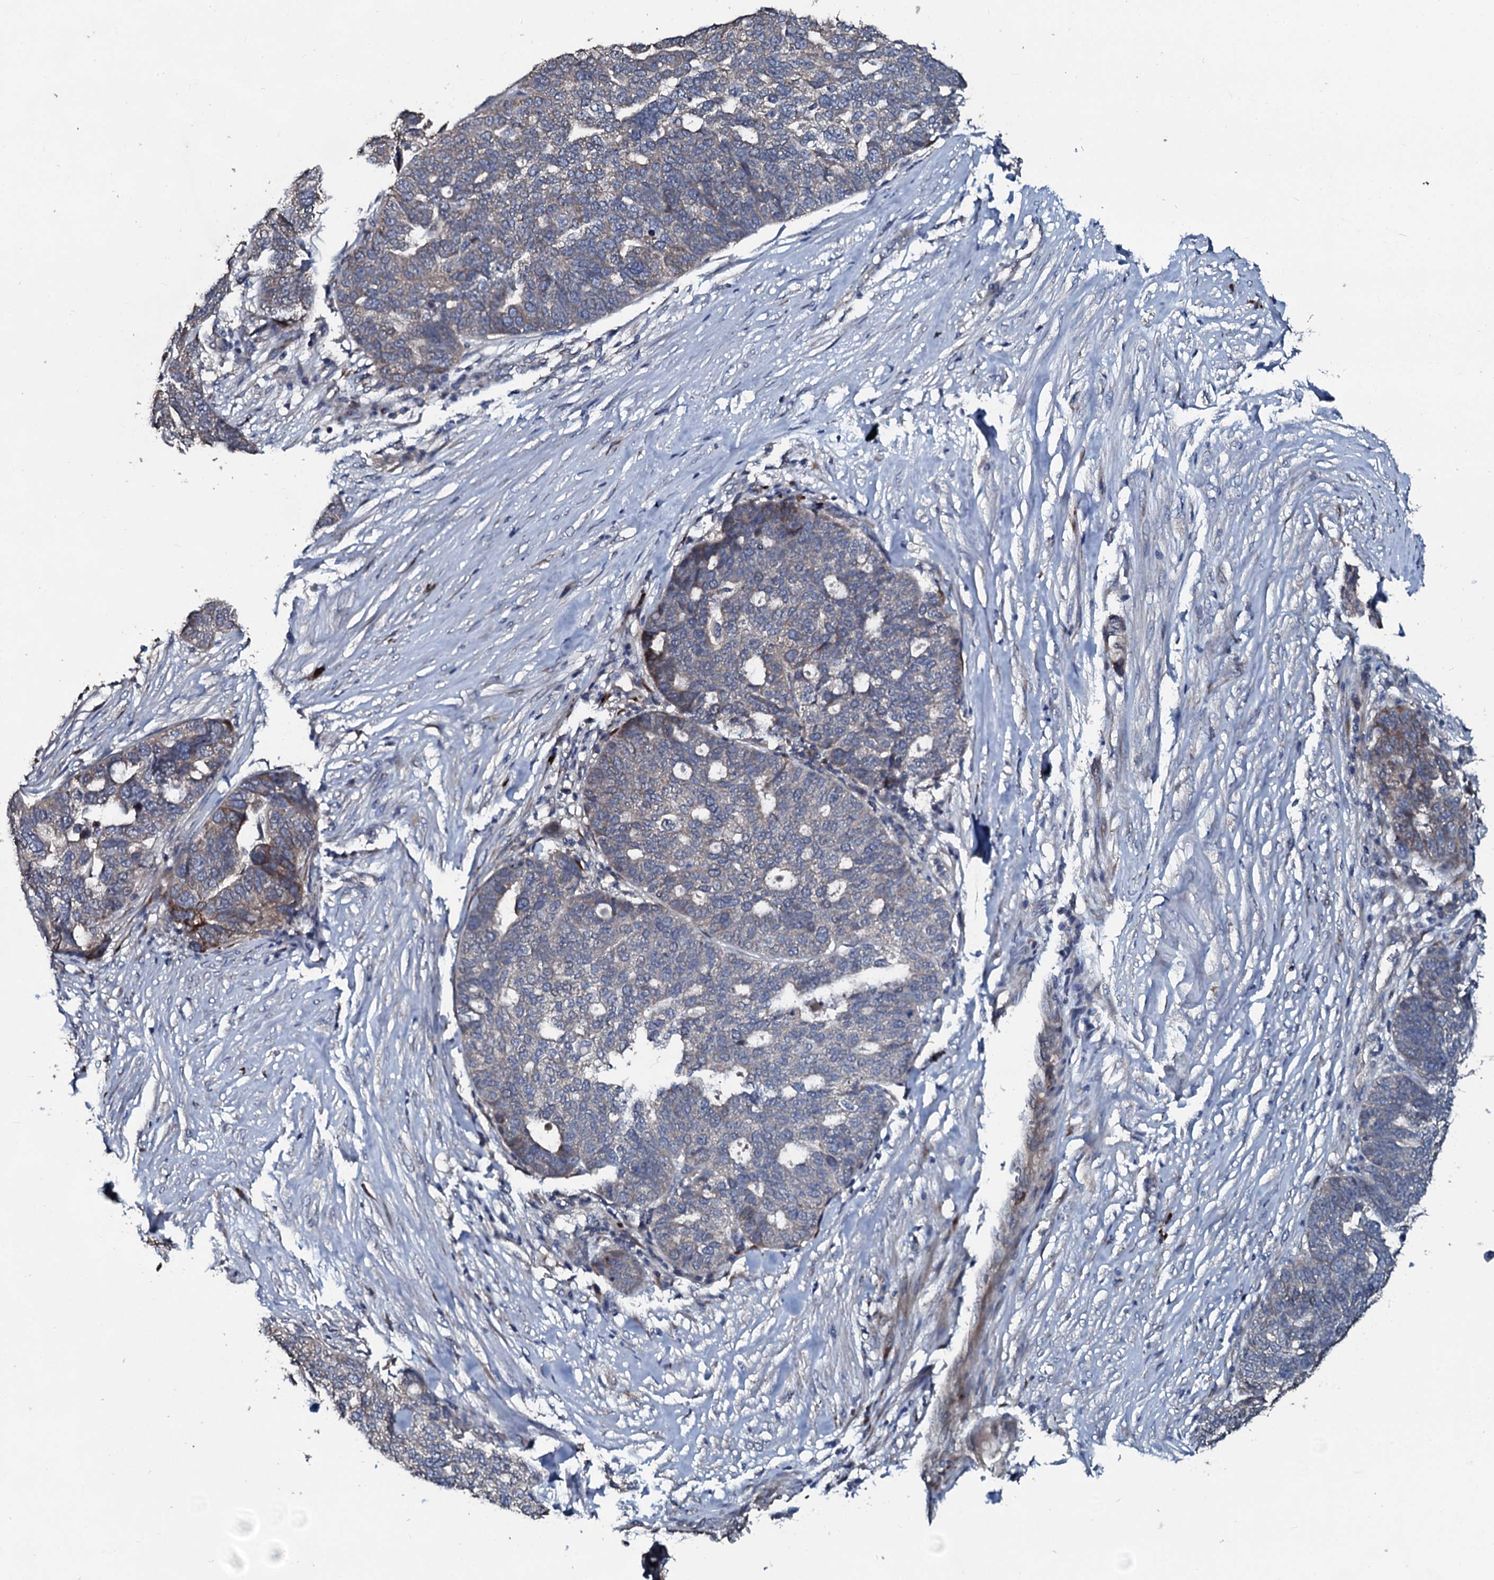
{"staining": {"intensity": "weak", "quantity": "<25%", "location": "cytoplasmic/membranous"}, "tissue": "ovarian cancer", "cell_type": "Tumor cells", "image_type": "cancer", "snomed": [{"axis": "morphology", "description": "Cystadenocarcinoma, serous, NOS"}, {"axis": "topography", "description": "Ovary"}], "caption": "A micrograph of human ovarian cancer is negative for staining in tumor cells.", "gene": "IL12B", "patient": {"sex": "female", "age": 59}}